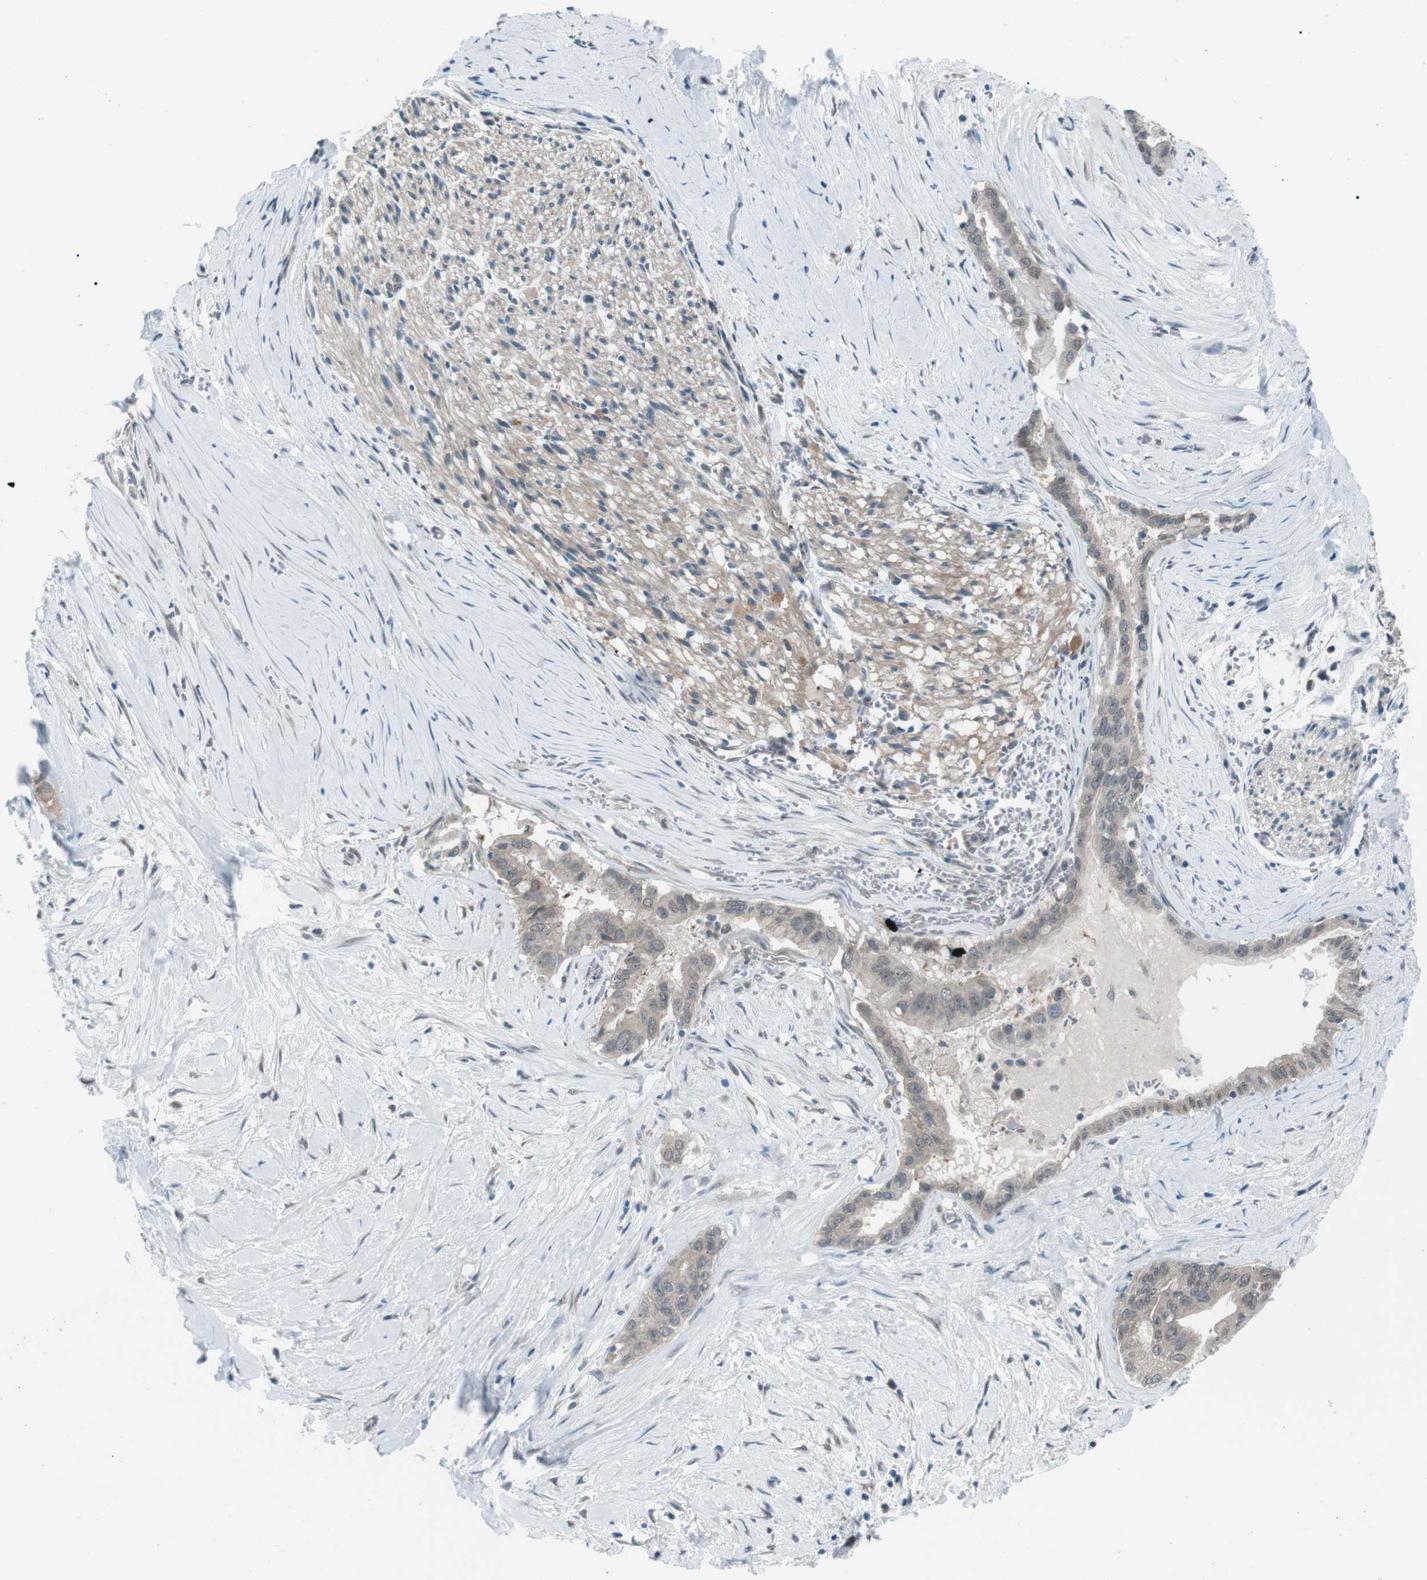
{"staining": {"intensity": "weak", "quantity": "25%-75%", "location": "cytoplasmic/membranous"}, "tissue": "pancreatic cancer", "cell_type": "Tumor cells", "image_type": "cancer", "snomed": [{"axis": "morphology", "description": "Adenocarcinoma, NOS"}, {"axis": "topography", "description": "Pancreas"}], "caption": "IHC (DAB (3,3'-diaminobenzidine)) staining of pancreatic adenocarcinoma shows weak cytoplasmic/membranous protein staining in approximately 25%-75% of tumor cells. The protein of interest is stained brown, and the nuclei are stained in blue (DAB IHC with brightfield microscopy, high magnification).", "gene": "LRIG2", "patient": {"sex": "male", "age": 55}}